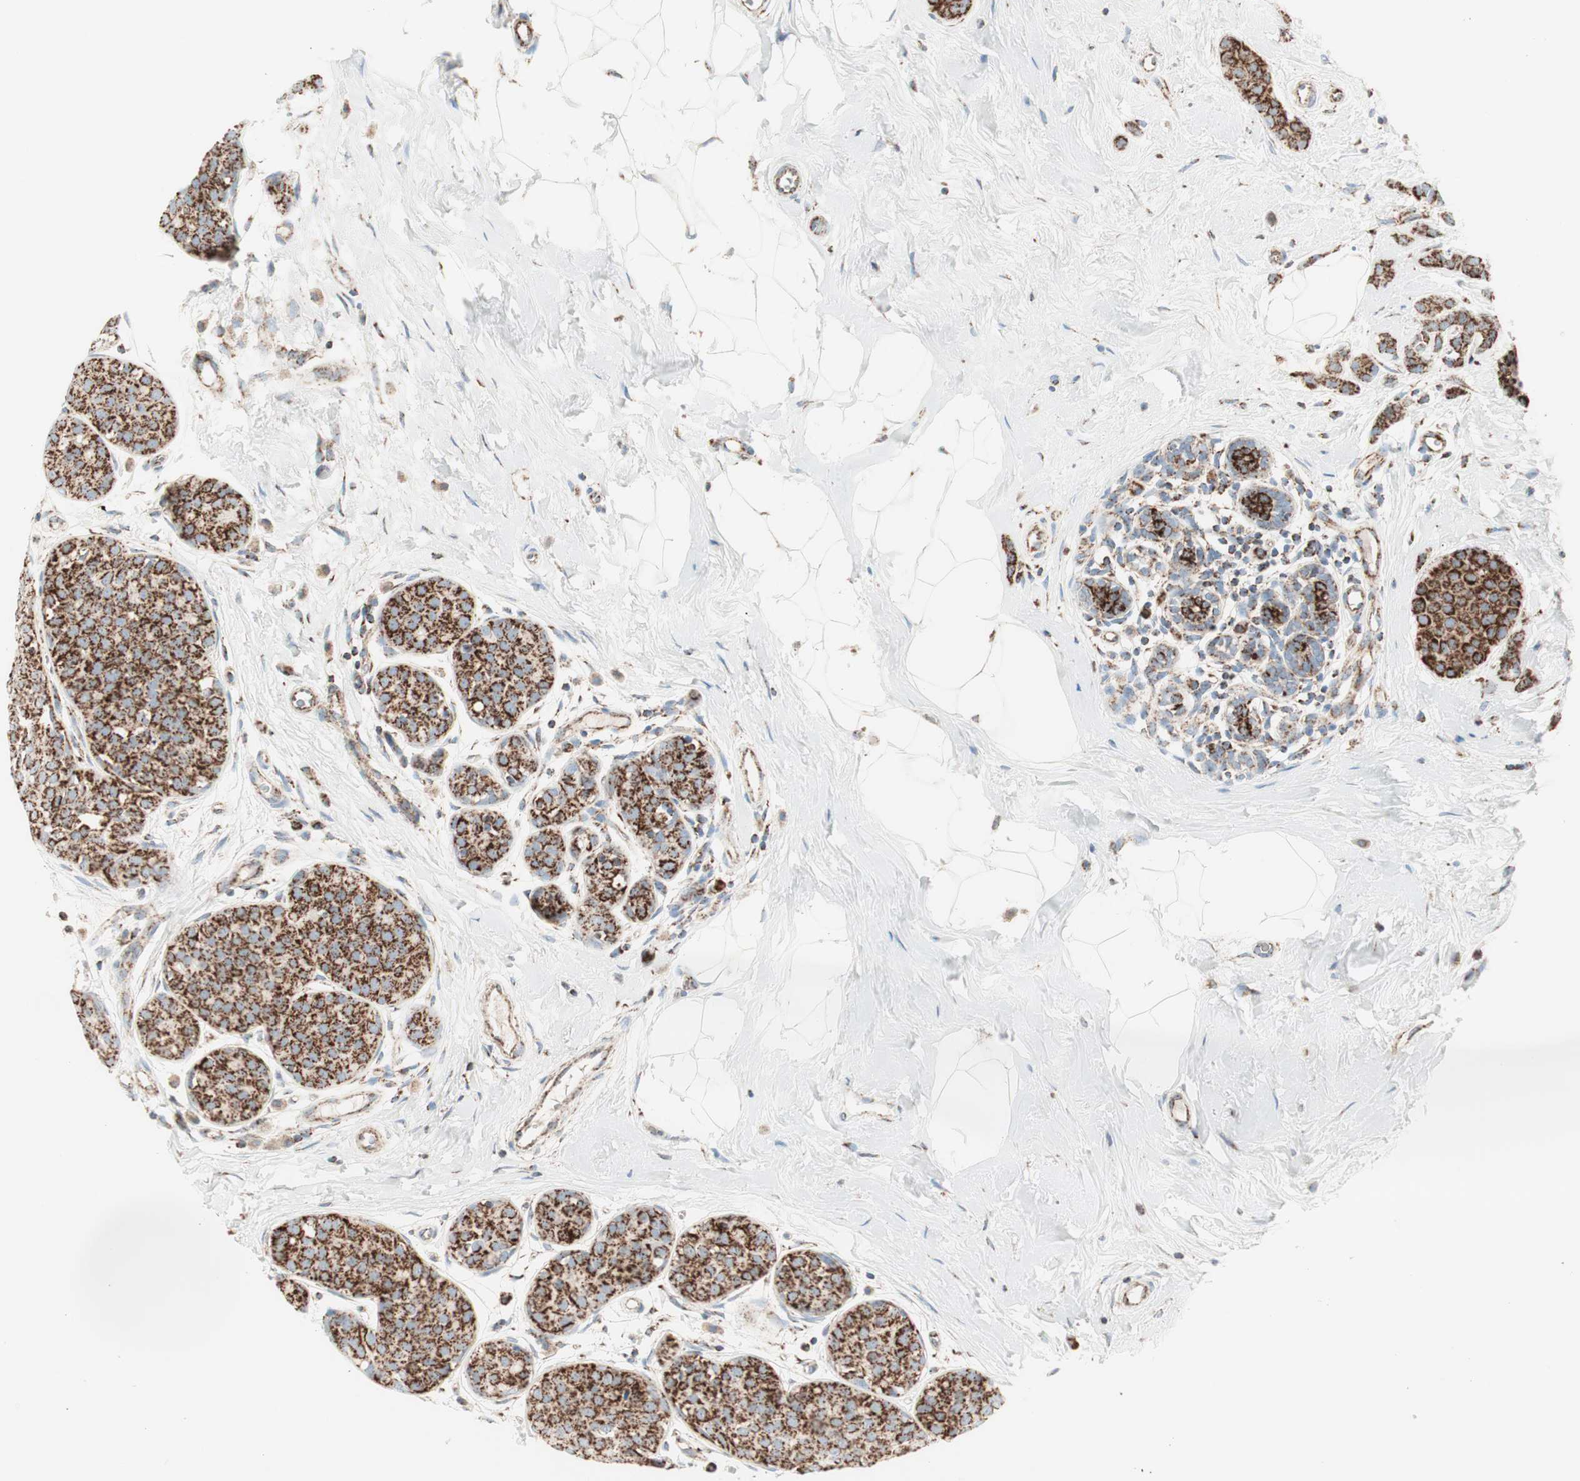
{"staining": {"intensity": "strong", "quantity": ">75%", "location": "cytoplasmic/membranous"}, "tissue": "breast cancer", "cell_type": "Tumor cells", "image_type": "cancer", "snomed": [{"axis": "morphology", "description": "Lobular carcinoma, in situ"}, {"axis": "morphology", "description": "Lobular carcinoma"}, {"axis": "topography", "description": "Breast"}], "caption": "There is high levels of strong cytoplasmic/membranous staining in tumor cells of breast cancer (lobular carcinoma in situ), as demonstrated by immunohistochemical staining (brown color).", "gene": "TOMM20", "patient": {"sex": "female", "age": 41}}